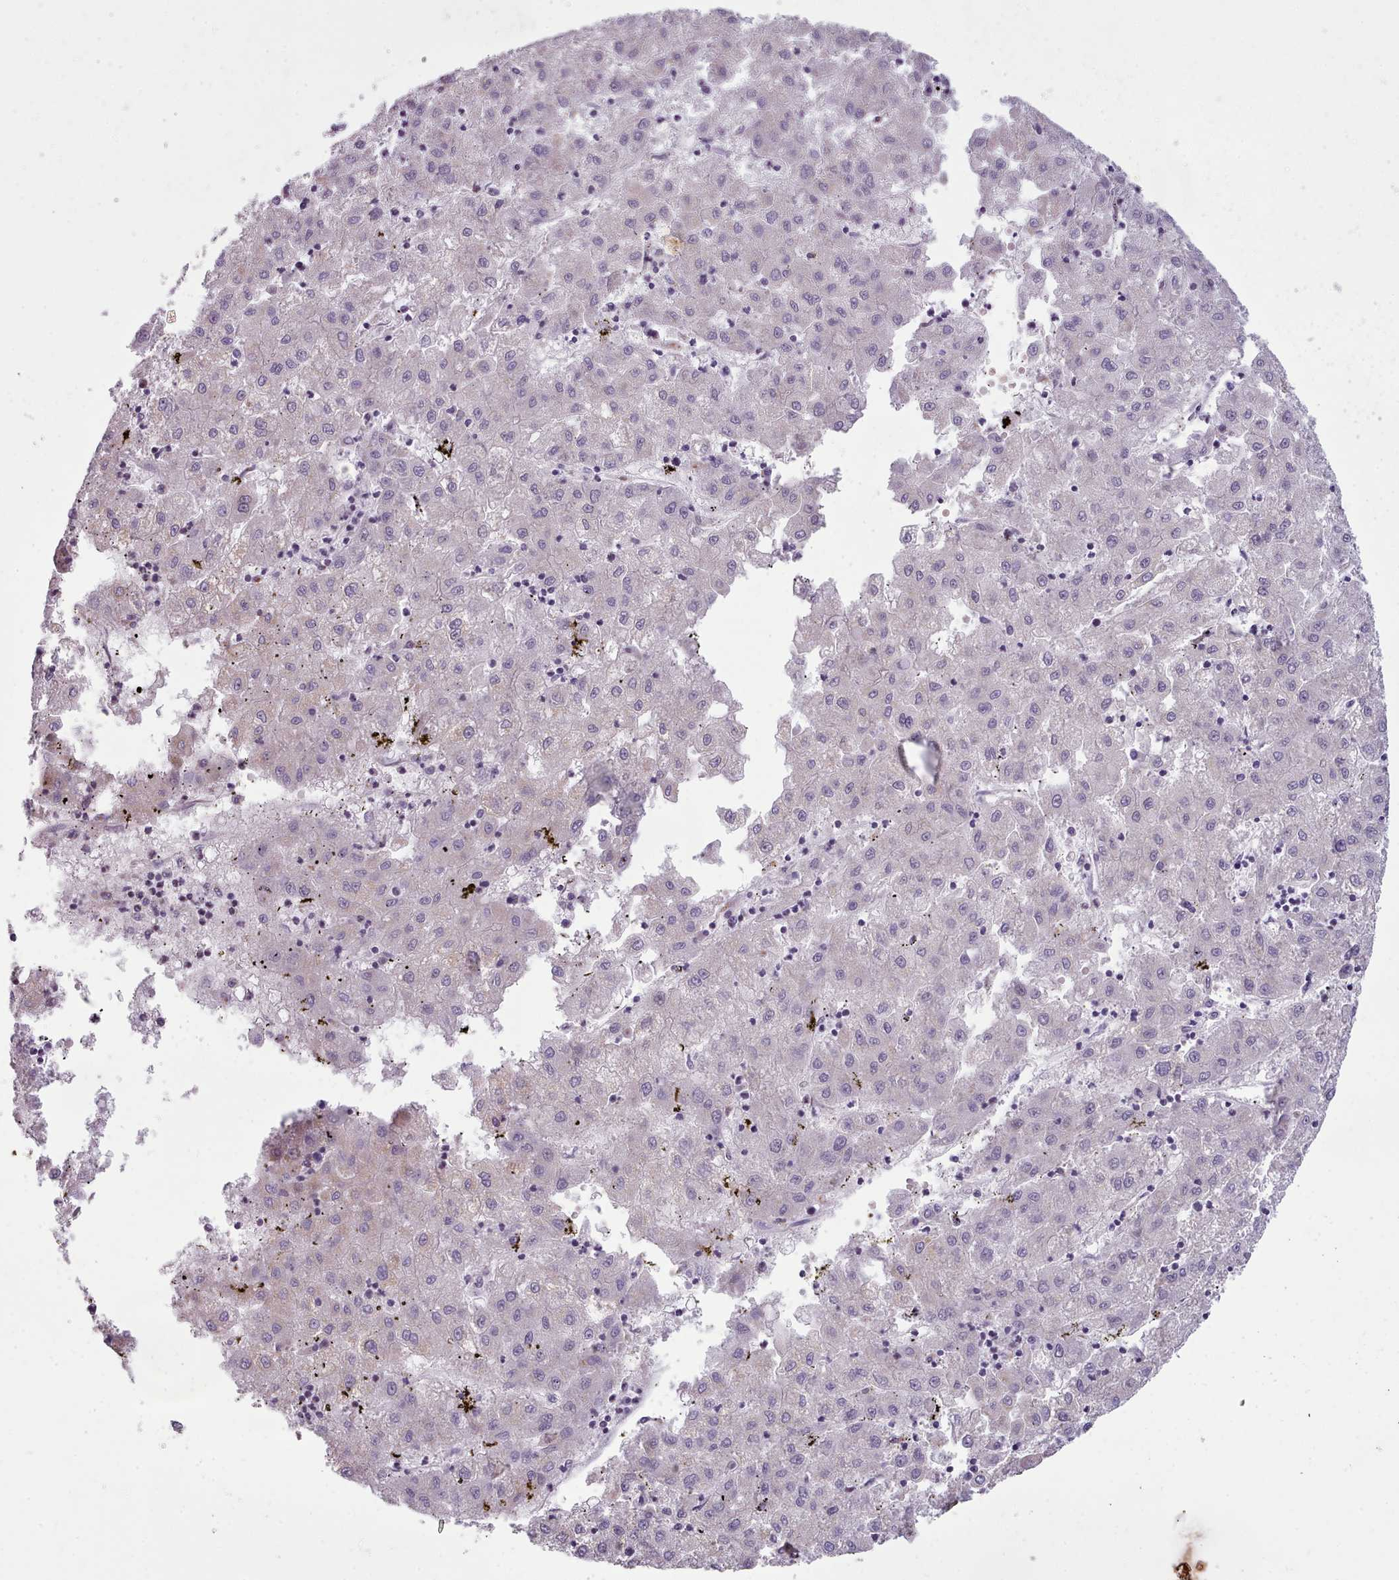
{"staining": {"intensity": "negative", "quantity": "none", "location": "none"}, "tissue": "liver cancer", "cell_type": "Tumor cells", "image_type": "cancer", "snomed": [{"axis": "morphology", "description": "Carcinoma, Hepatocellular, NOS"}, {"axis": "topography", "description": "Liver"}], "caption": "IHC micrograph of human liver cancer (hepatocellular carcinoma) stained for a protein (brown), which displays no positivity in tumor cells. (Brightfield microscopy of DAB immunohistochemistry at high magnification).", "gene": "SLC52A3", "patient": {"sex": "male", "age": 72}}